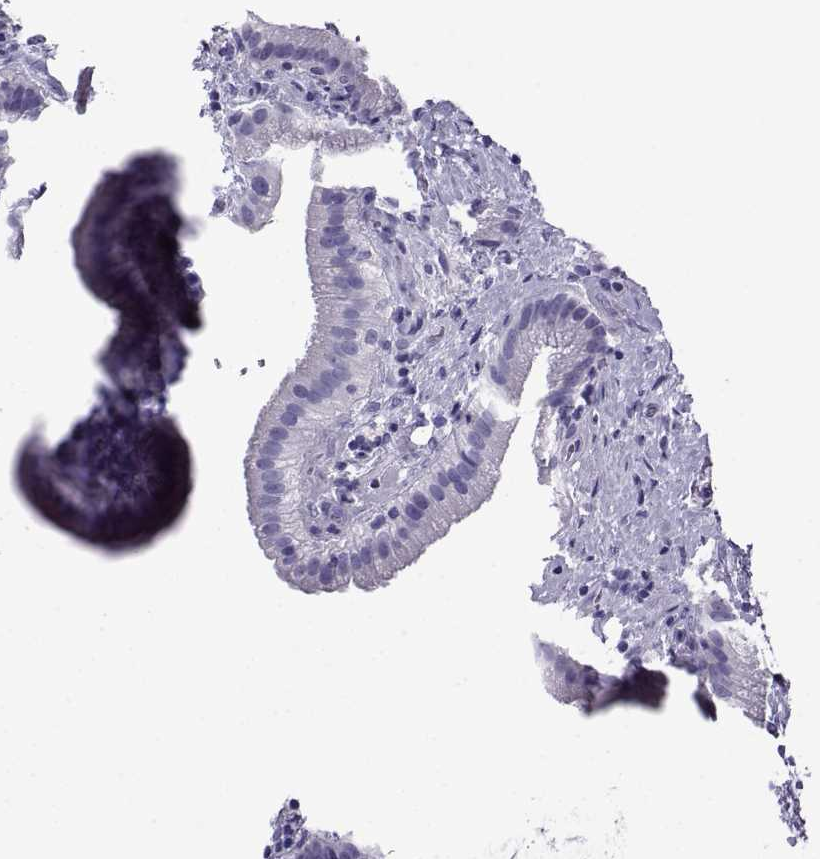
{"staining": {"intensity": "negative", "quantity": "none", "location": "none"}, "tissue": "gallbladder", "cell_type": "Glandular cells", "image_type": "normal", "snomed": [{"axis": "morphology", "description": "Normal tissue, NOS"}, {"axis": "topography", "description": "Gallbladder"}], "caption": "Immunohistochemistry (IHC) image of unremarkable gallbladder stained for a protein (brown), which demonstrates no positivity in glandular cells. The staining was performed using DAB (3,3'-diaminobenzidine) to visualize the protein expression in brown, while the nuclei were stained in blue with hematoxylin (Magnification: 20x).", "gene": "CRYBB1", "patient": {"sex": "male", "age": 62}}